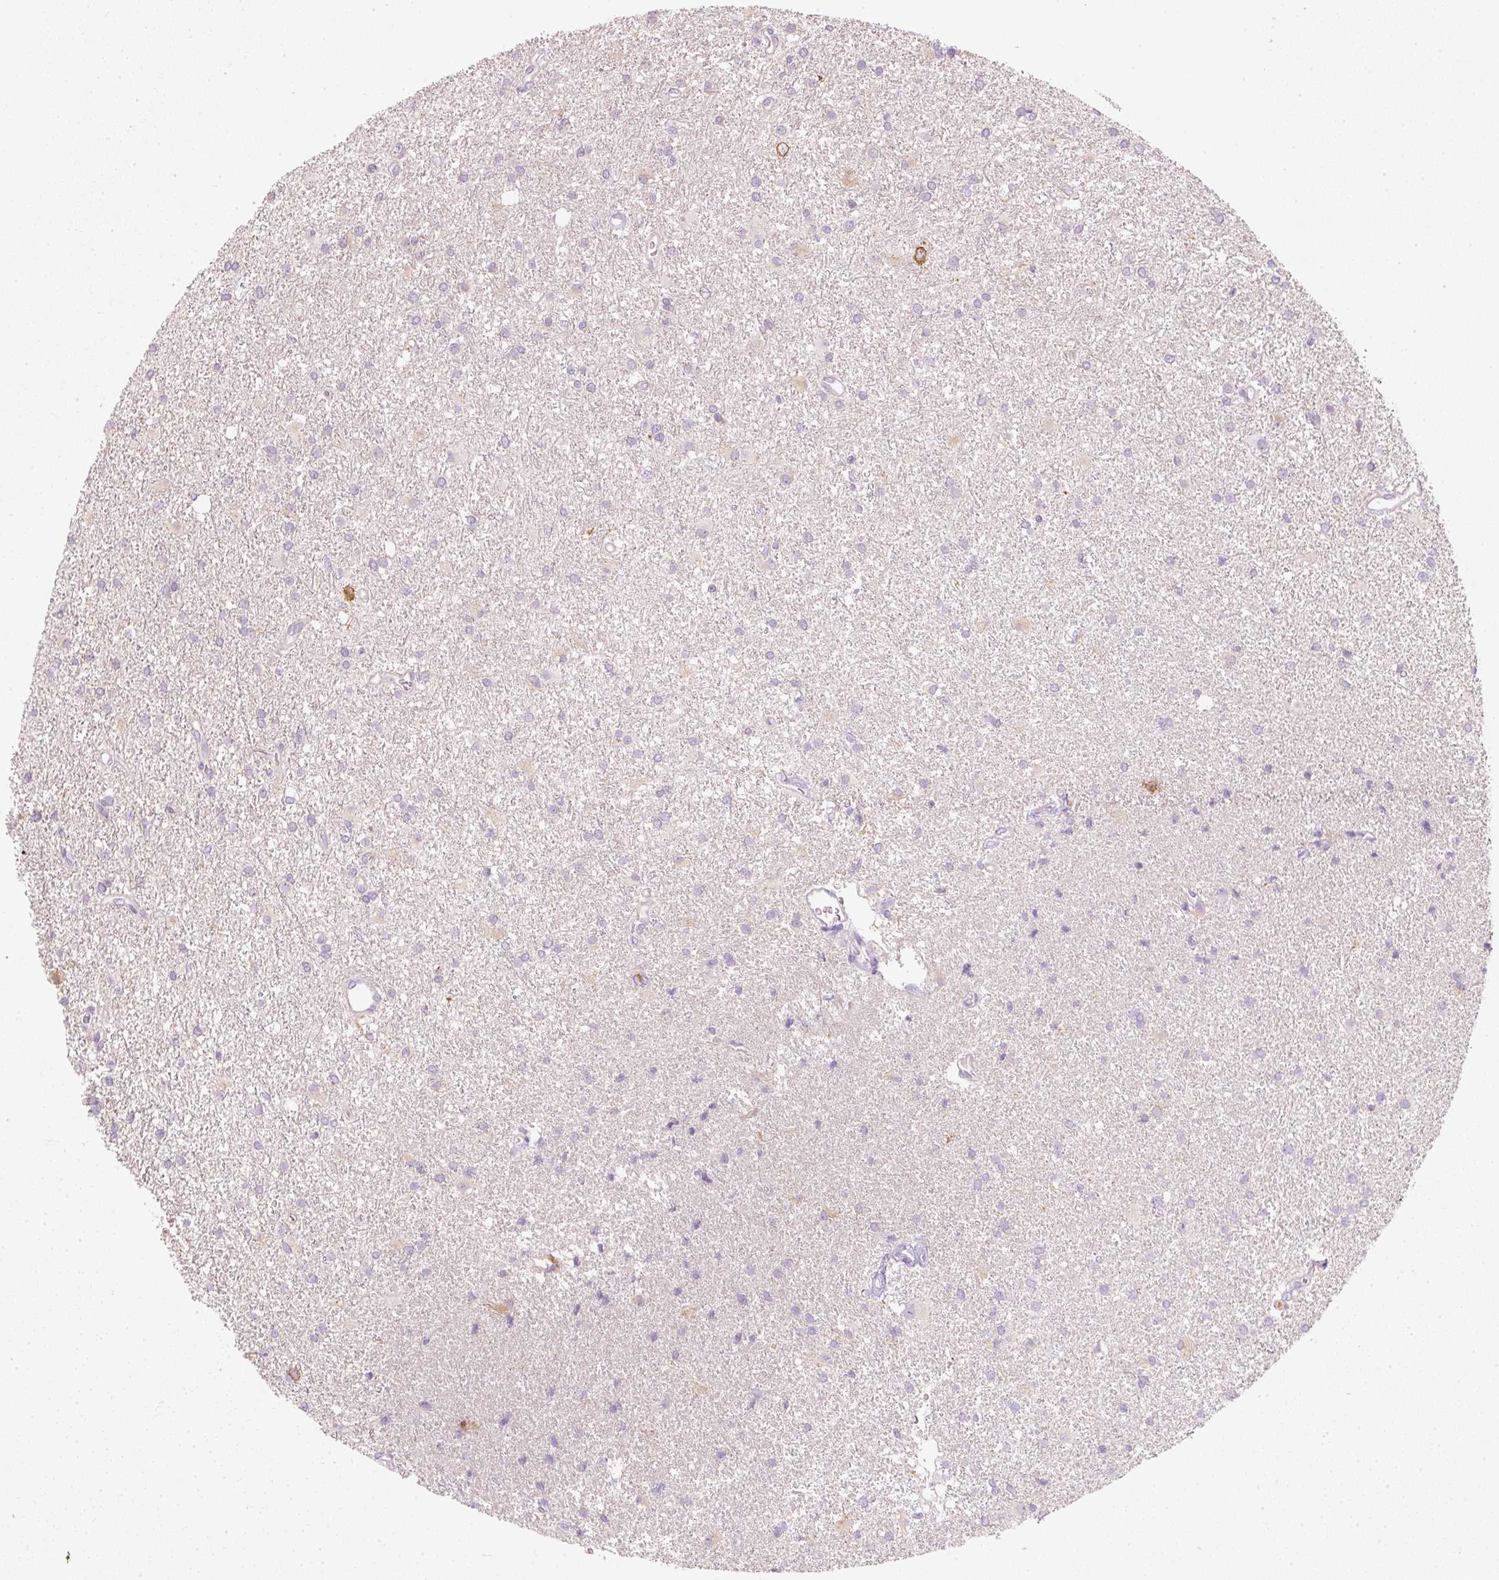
{"staining": {"intensity": "negative", "quantity": "none", "location": "none"}, "tissue": "glioma", "cell_type": "Tumor cells", "image_type": "cancer", "snomed": [{"axis": "morphology", "description": "Glioma, malignant, High grade"}, {"axis": "topography", "description": "Brain"}], "caption": "Protein analysis of glioma exhibits no significant positivity in tumor cells.", "gene": "CTTNBP2", "patient": {"sex": "female", "age": 50}}